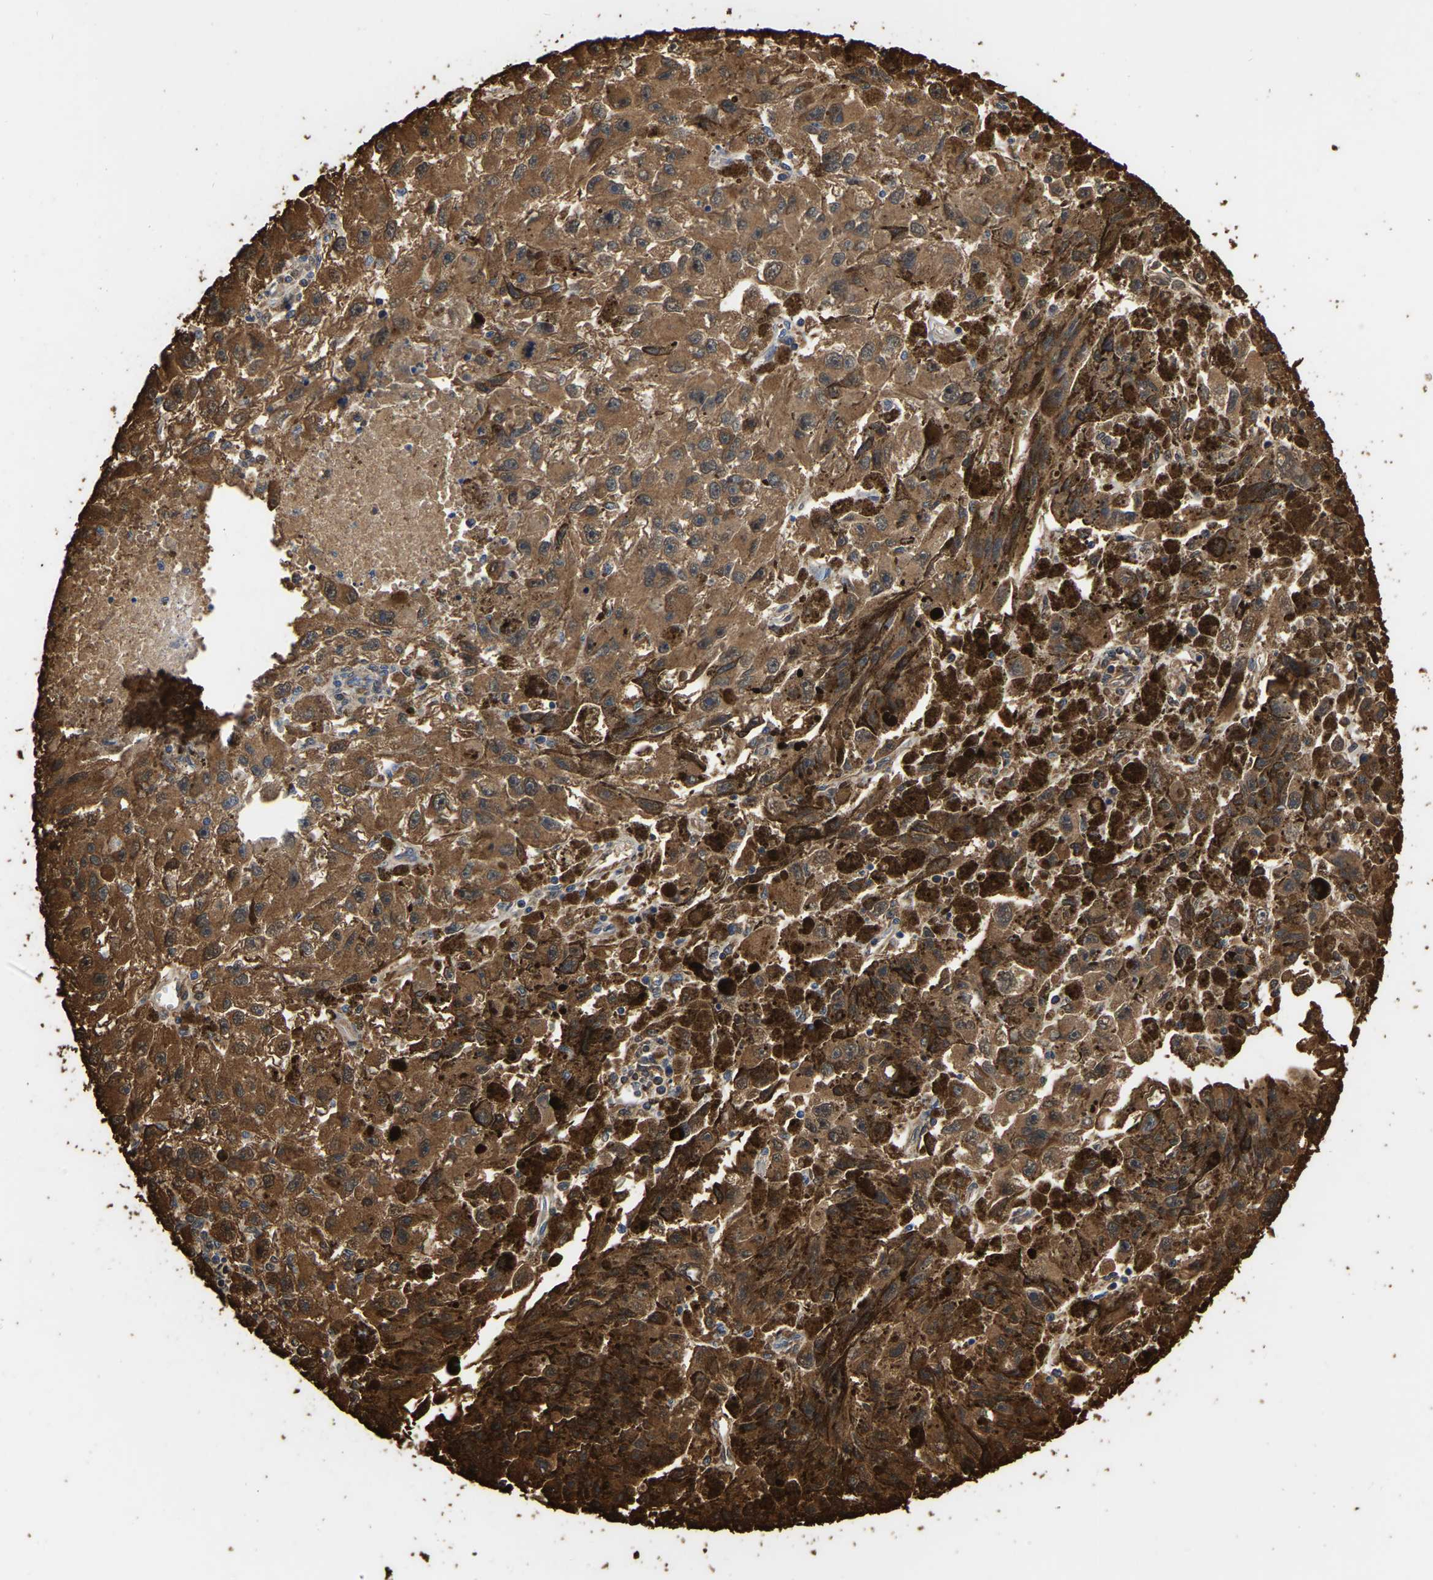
{"staining": {"intensity": "strong", "quantity": ">75%", "location": "cytoplasmic/membranous"}, "tissue": "melanoma", "cell_type": "Tumor cells", "image_type": "cancer", "snomed": [{"axis": "morphology", "description": "Malignant melanoma, NOS"}, {"axis": "topography", "description": "Skin"}], "caption": "High-power microscopy captured an immunohistochemistry (IHC) histopathology image of melanoma, revealing strong cytoplasmic/membranous expression in approximately >75% of tumor cells.", "gene": "LDHB", "patient": {"sex": "female", "age": 104}}